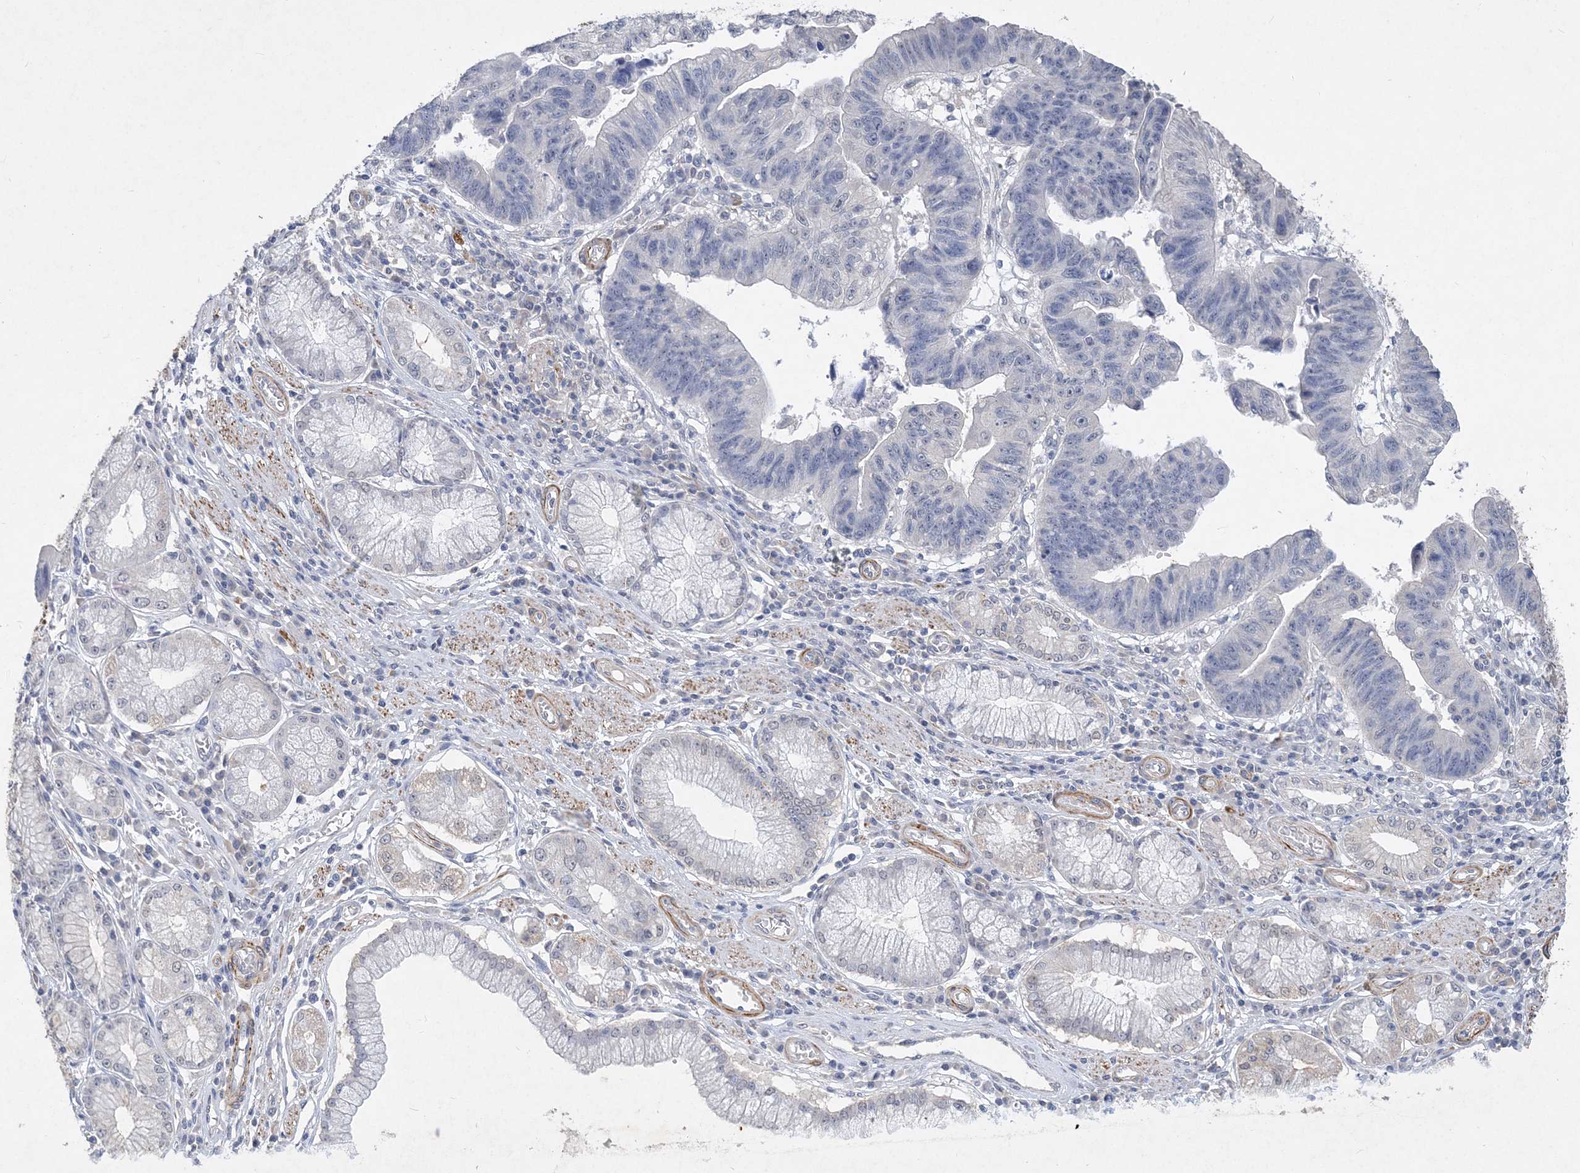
{"staining": {"intensity": "negative", "quantity": "none", "location": "none"}, "tissue": "stomach cancer", "cell_type": "Tumor cells", "image_type": "cancer", "snomed": [{"axis": "morphology", "description": "Adenocarcinoma, NOS"}, {"axis": "topography", "description": "Stomach"}], "caption": "Immunohistochemistry photomicrograph of stomach cancer (adenocarcinoma) stained for a protein (brown), which demonstrates no expression in tumor cells.", "gene": "C11orf58", "patient": {"sex": "male", "age": 59}}